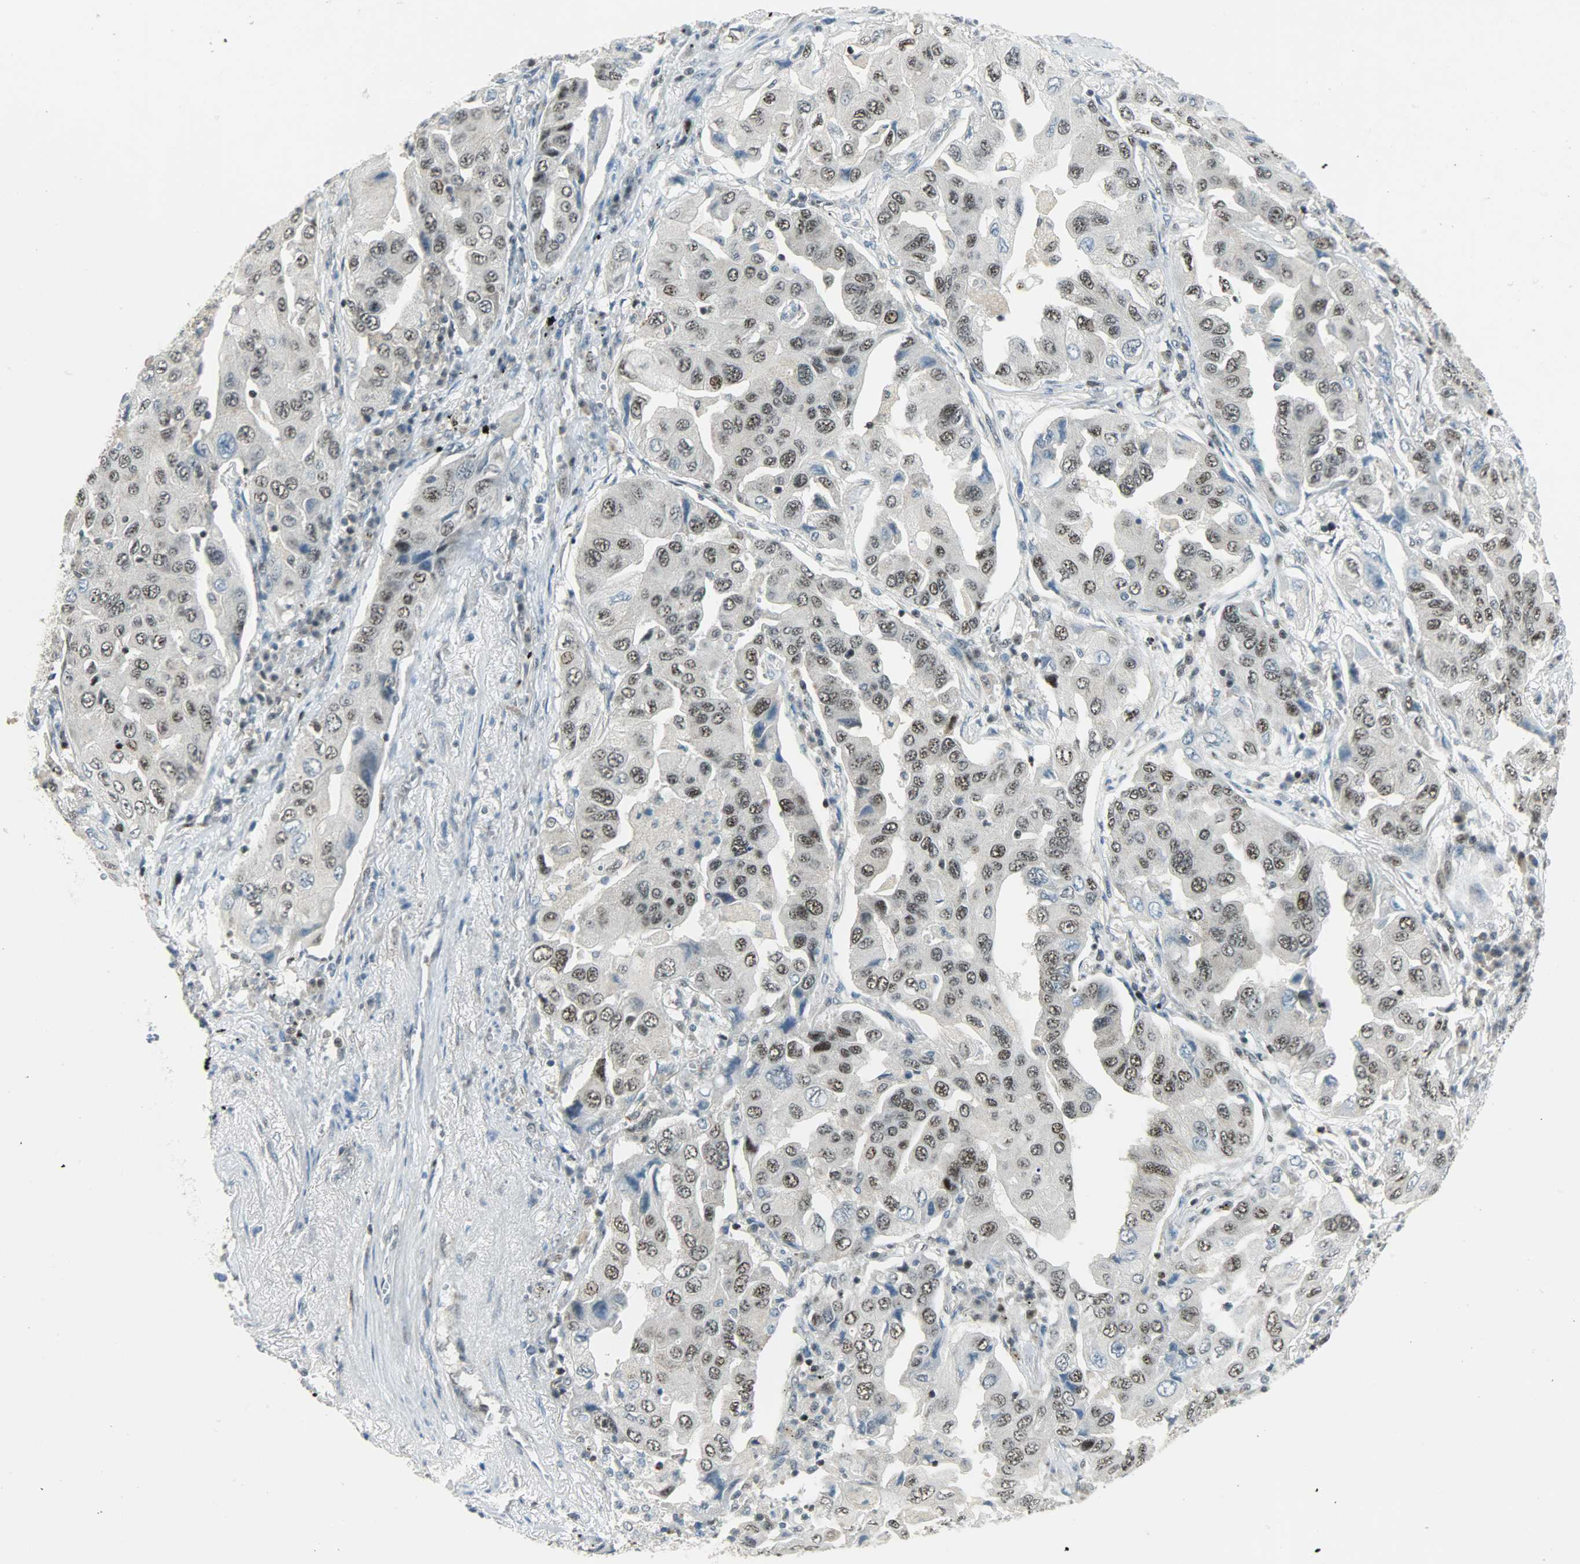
{"staining": {"intensity": "weak", "quantity": ">75%", "location": "nuclear"}, "tissue": "lung cancer", "cell_type": "Tumor cells", "image_type": "cancer", "snomed": [{"axis": "morphology", "description": "Adenocarcinoma, NOS"}, {"axis": "topography", "description": "Lung"}], "caption": "This photomicrograph displays immunohistochemistry (IHC) staining of human lung cancer (adenocarcinoma), with low weak nuclear staining in approximately >75% of tumor cells.", "gene": "IL15", "patient": {"sex": "female", "age": 65}}